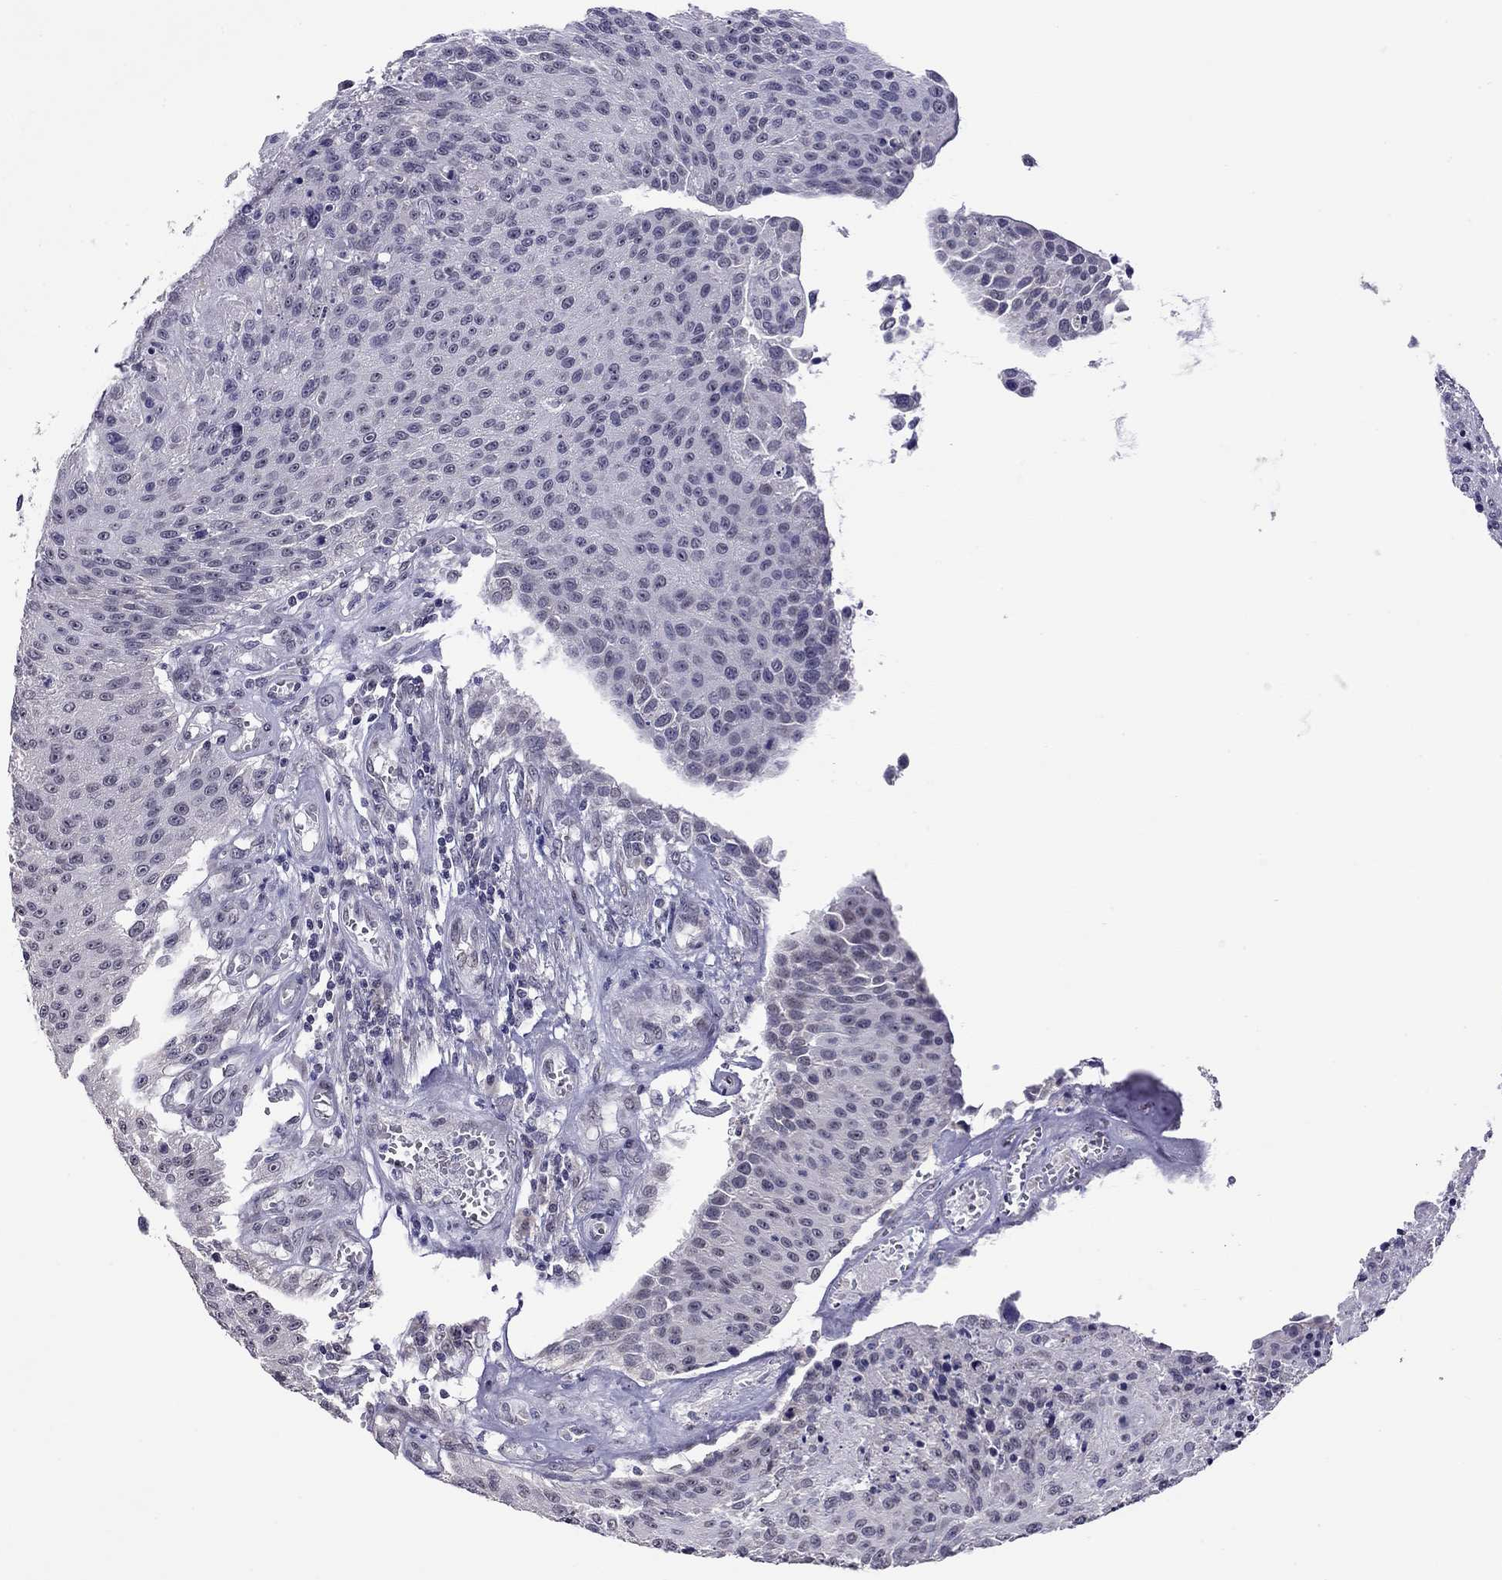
{"staining": {"intensity": "negative", "quantity": "none", "location": "none"}, "tissue": "urothelial cancer", "cell_type": "Tumor cells", "image_type": "cancer", "snomed": [{"axis": "morphology", "description": "Urothelial carcinoma, NOS"}, {"axis": "topography", "description": "Urinary bladder"}], "caption": "An image of human urothelial cancer is negative for staining in tumor cells. (IHC, brightfield microscopy, high magnification).", "gene": "HES5", "patient": {"sex": "male", "age": 55}}